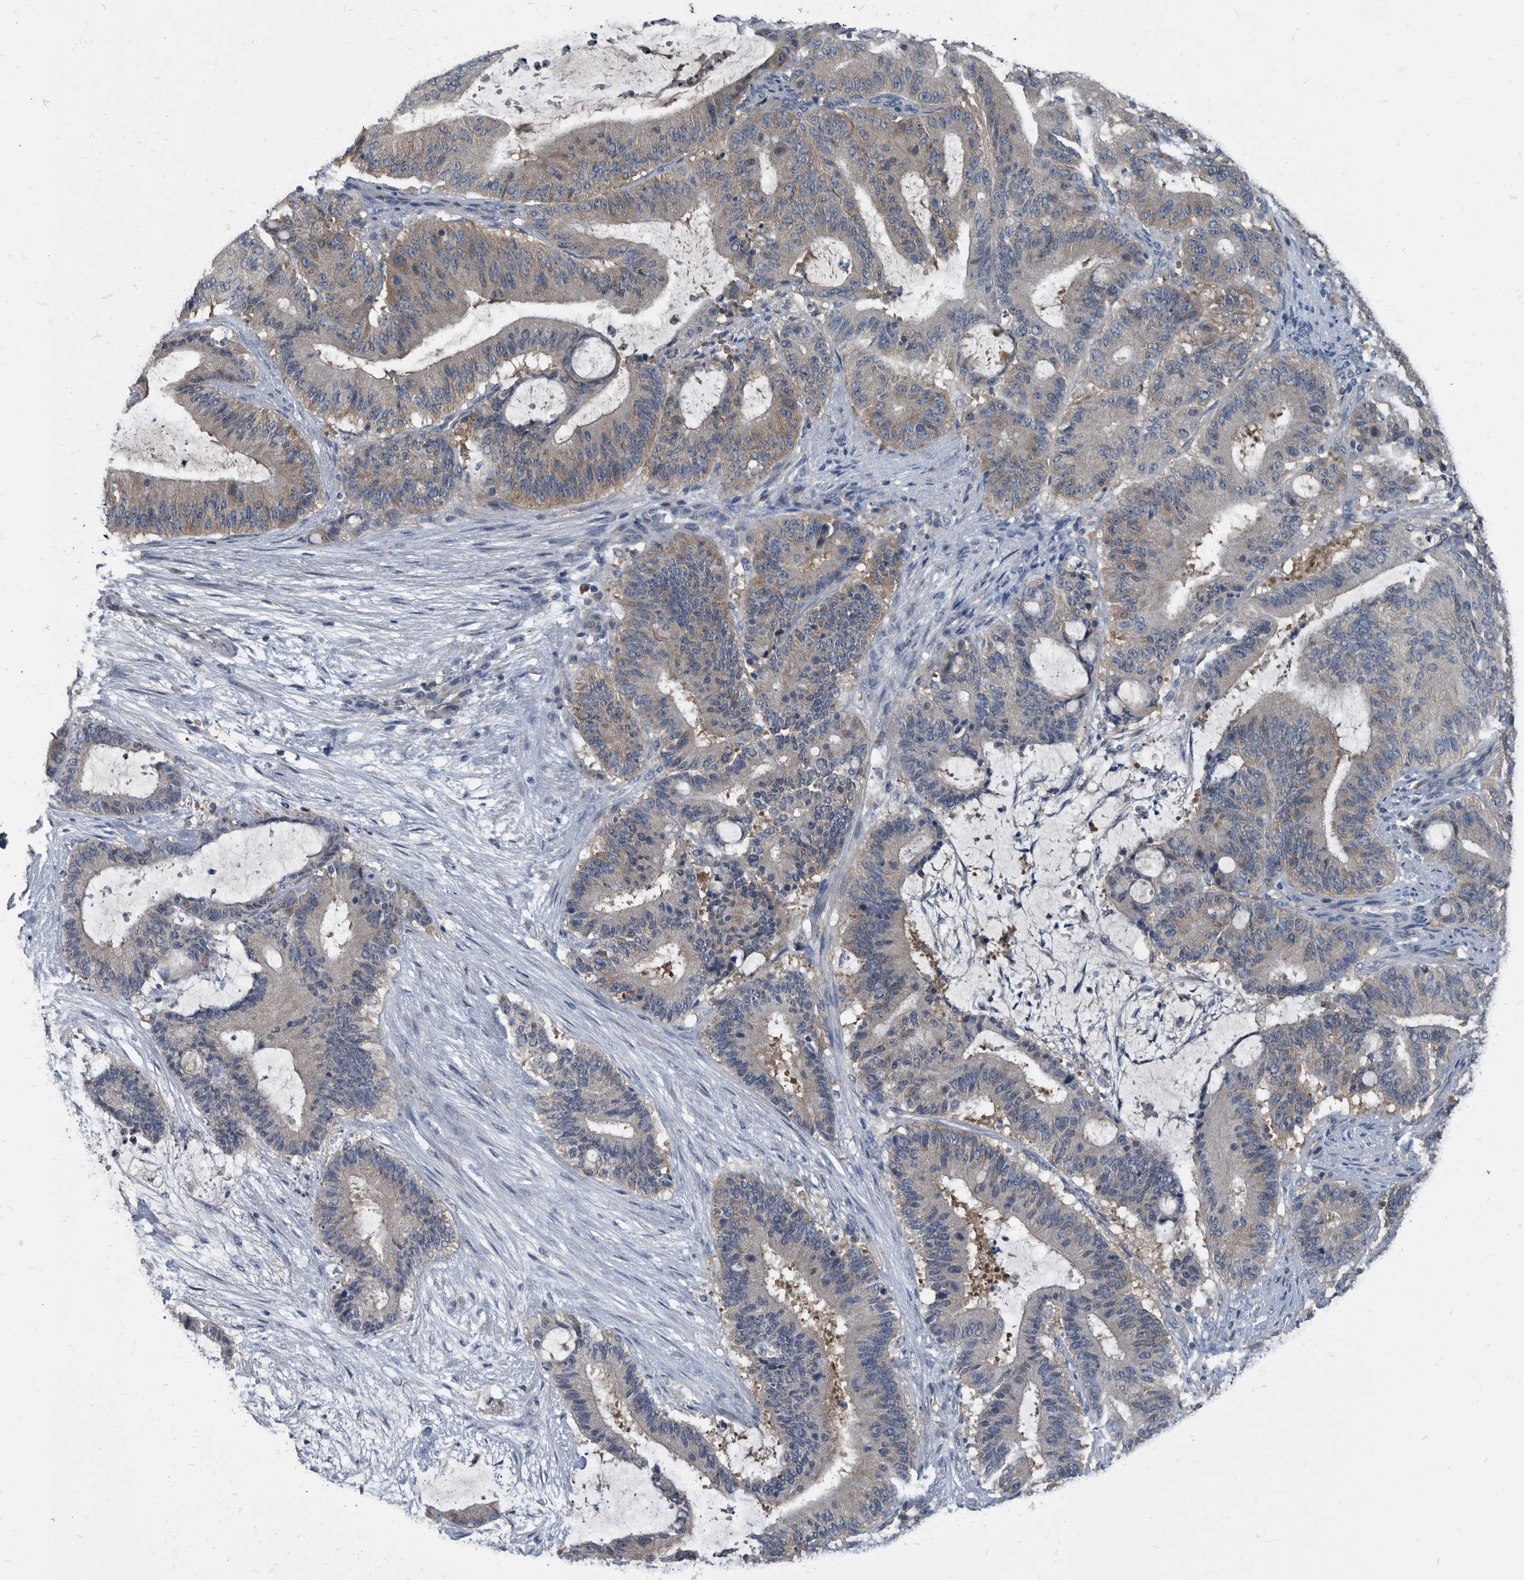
{"staining": {"intensity": "weak", "quantity": "25%-75%", "location": "cytoplasmic/membranous"}, "tissue": "liver cancer", "cell_type": "Tumor cells", "image_type": "cancer", "snomed": [{"axis": "morphology", "description": "Normal tissue, NOS"}, {"axis": "morphology", "description": "Cholangiocarcinoma"}, {"axis": "topography", "description": "Liver"}, {"axis": "topography", "description": "Peripheral nerve tissue"}], "caption": "DAB (3,3'-diaminobenzidine) immunohistochemical staining of human liver cancer shows weak cytoplasmic/membranous protein expression in approximately 25%-75% of tumor cells. Immunohistochemistry (ihc) stains the protein in brown and the nuclei are stained blue.", "gene": "CDV3", "patient": {"sex": "female", "age": 73}}